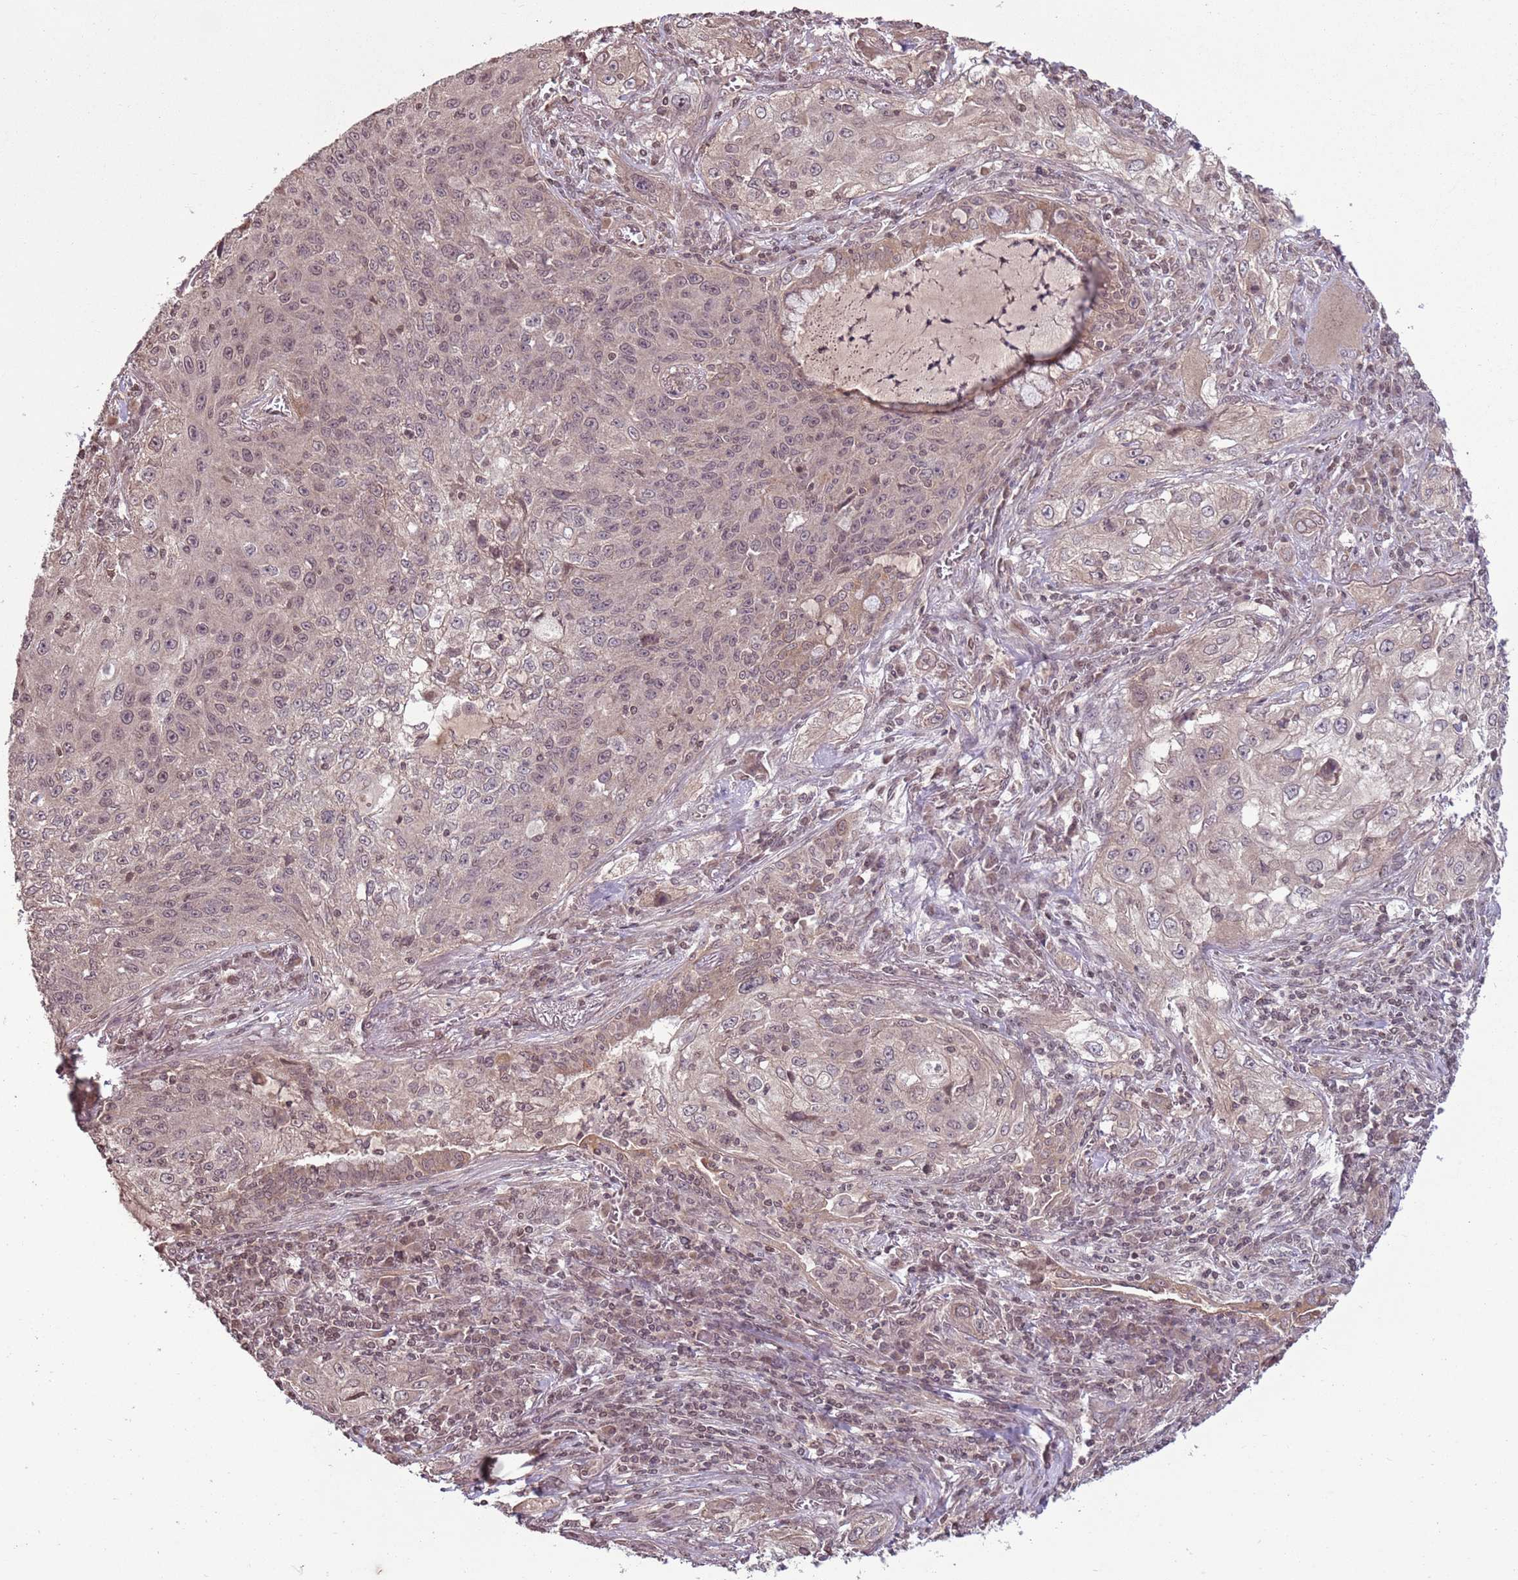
{"staining": {"intensity": "weak", "quantity": "<25%", "location": "cytoplasmic/membranous,nuclear"}, "tissue": "lung cancer", "cell_type": "Tumor cells", "image_type": "cancer", "snomed": [{"axis": "morphology", "description": "Squamous cell carcinoma, NOS"}, {"axis": "topography", "description": "Lung"}], "caption": "Tumor cells show no significant protein positivity in lung squamous cell carcinoma.", "gene": "CAPN9", "patient": {"sex": "female", "age": 69}}